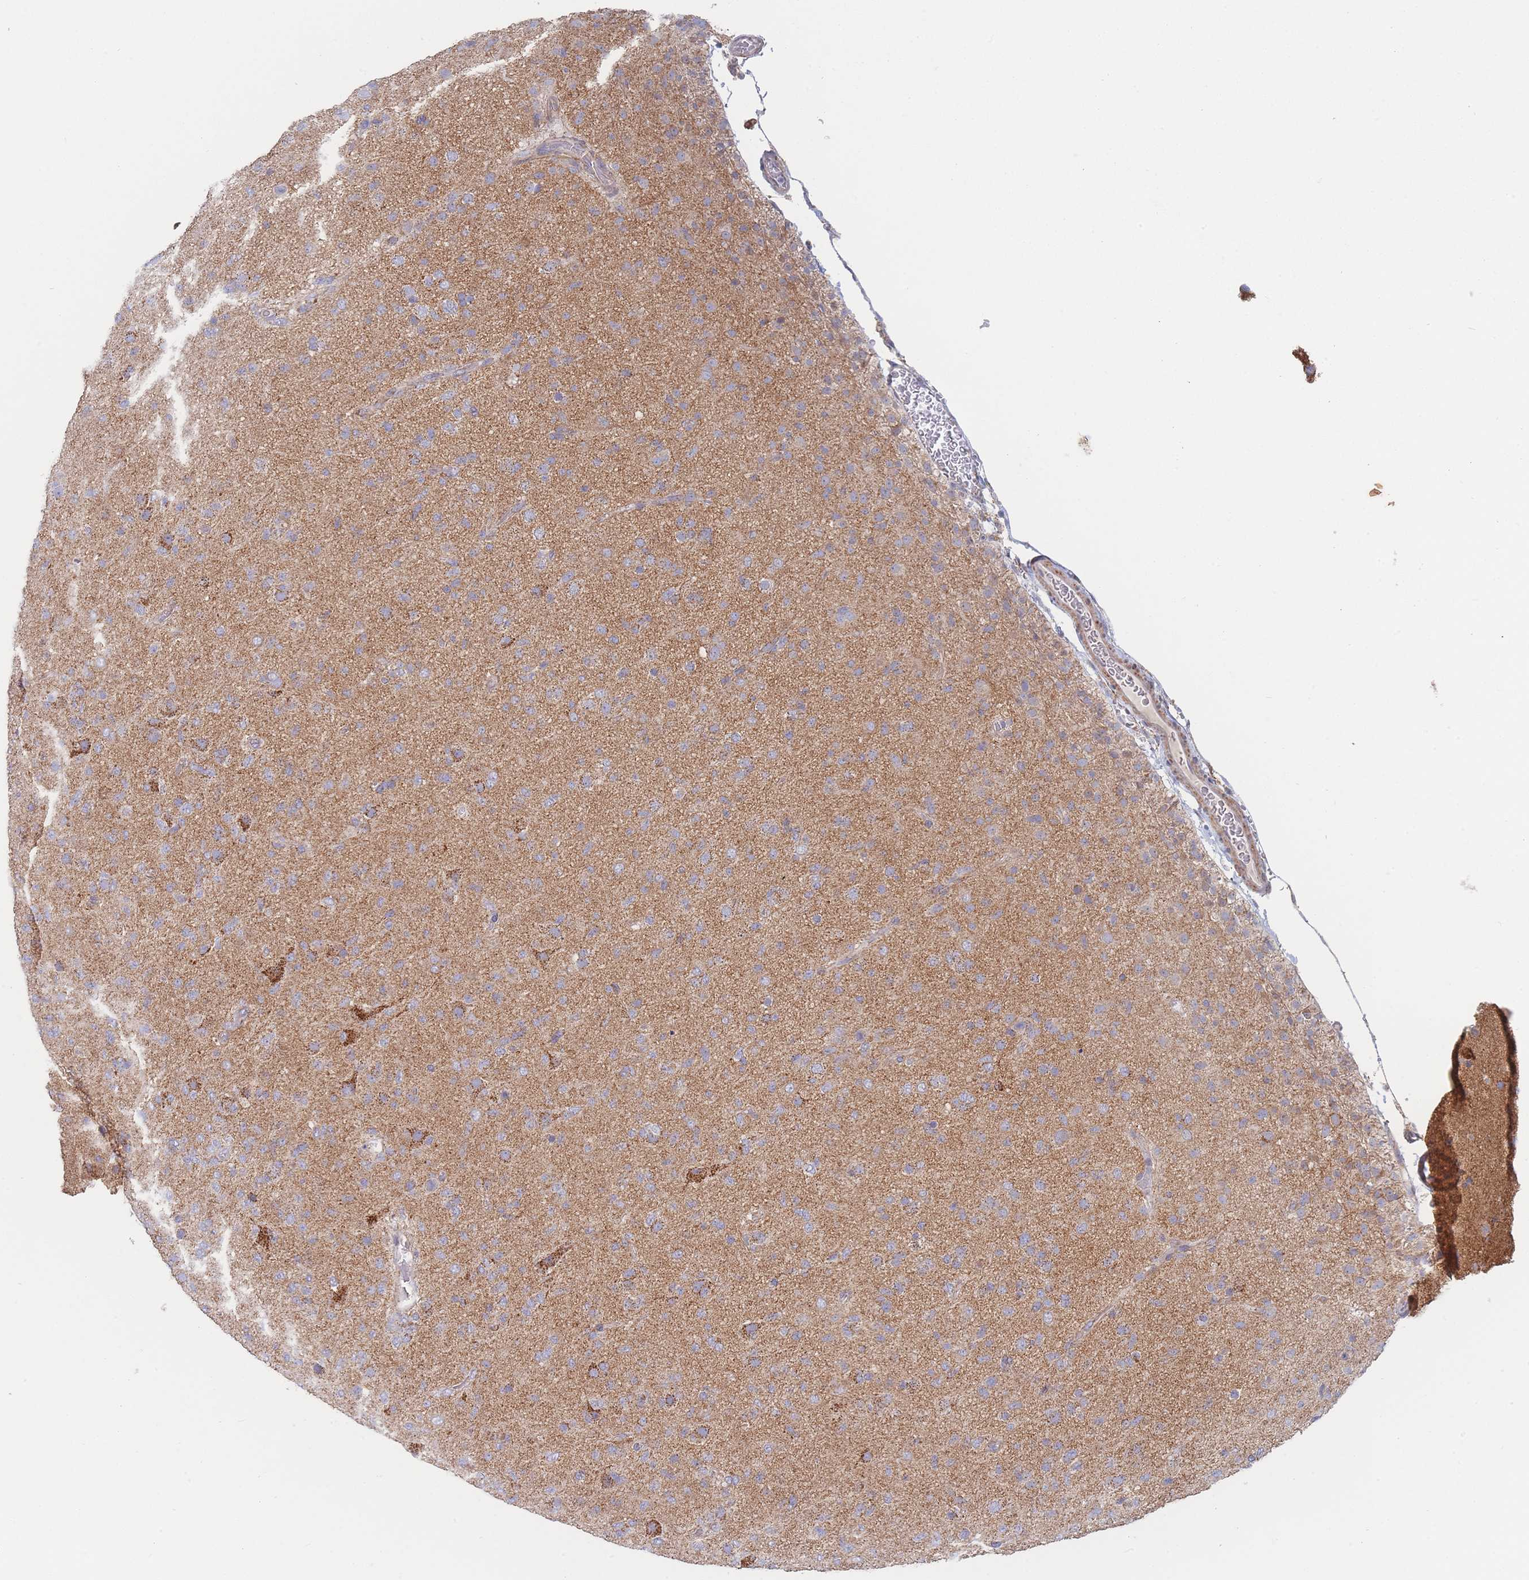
{"staining": {"intensity": "moderate", "quantity": "<25%", "location": "cytoplasmic/membranous"}, "tissue": "glioma", "cell_type": "Tumor cells", "image_type": "cancer", "snomed": [{"axis": "morphology", "description": "Glioma, malignant, Low grade"}, {"axis": "topography", "description": "Brain"}], "caption": "A brown stain highlights moderate cytoplasmic/membranous expression of a protein in glioma tumor cells.", "gene": "IKZF4", "patient": {"sex": "male", "age": 65}}